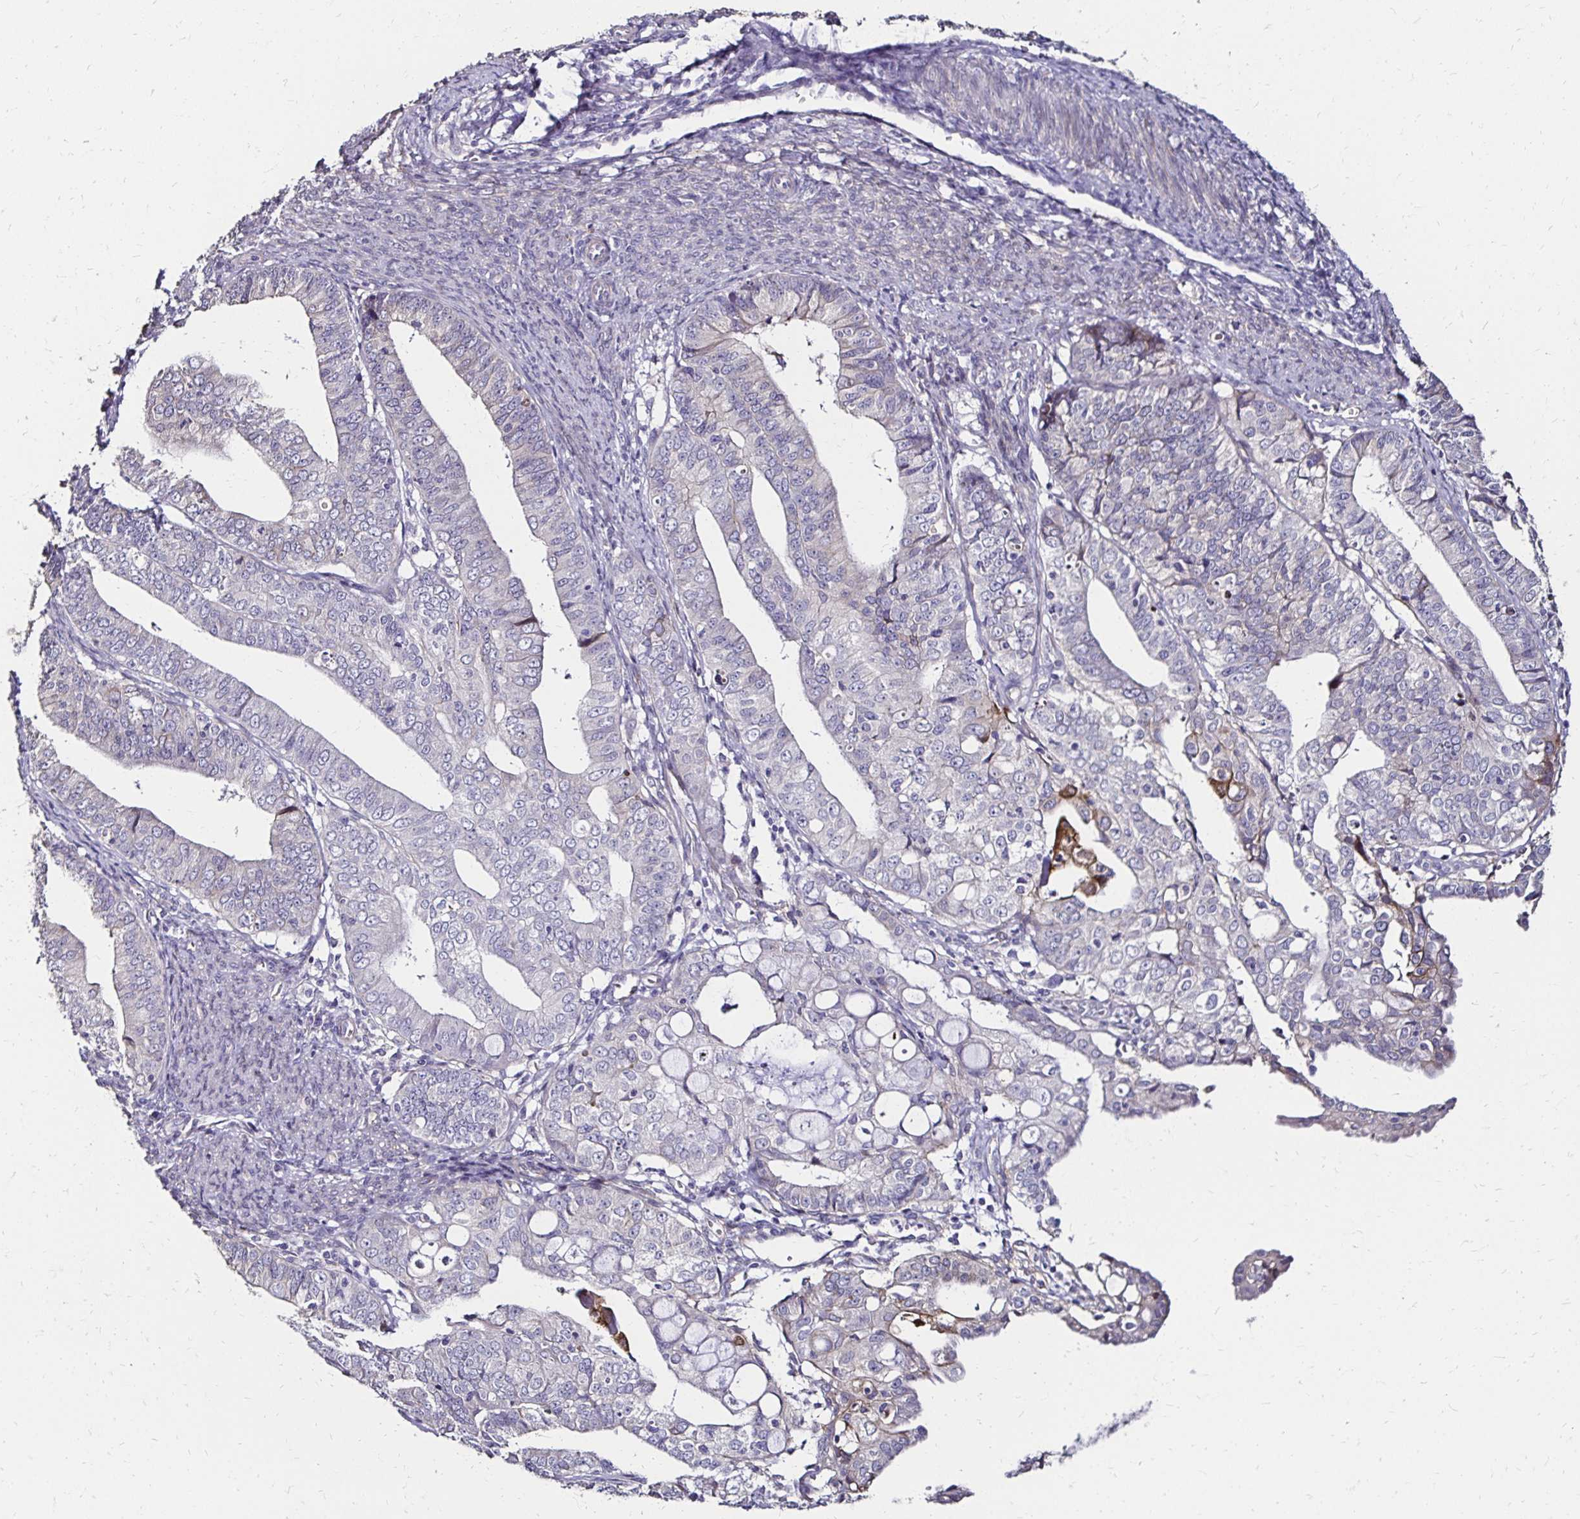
{"staining": {"intensity": "negative", "quantity": "none", "location": "none"}, "tissue": "endometrial cancer", "cell_type": "Tumor cells", "image_type": "cancer", "snomed": [{"axis": "morphology", "description": "Adenocarcinoma, NOS"}, {"axis": "topography", "description": "Endometrium"}], "caption": "This is an immunohistochemistry (IHC) photomicrograph of adenocarcinoma (endometrial). There is no expression in tumor cells.", "gene": "ITGB1", "patient": {"sex": "female", "age": 56}}